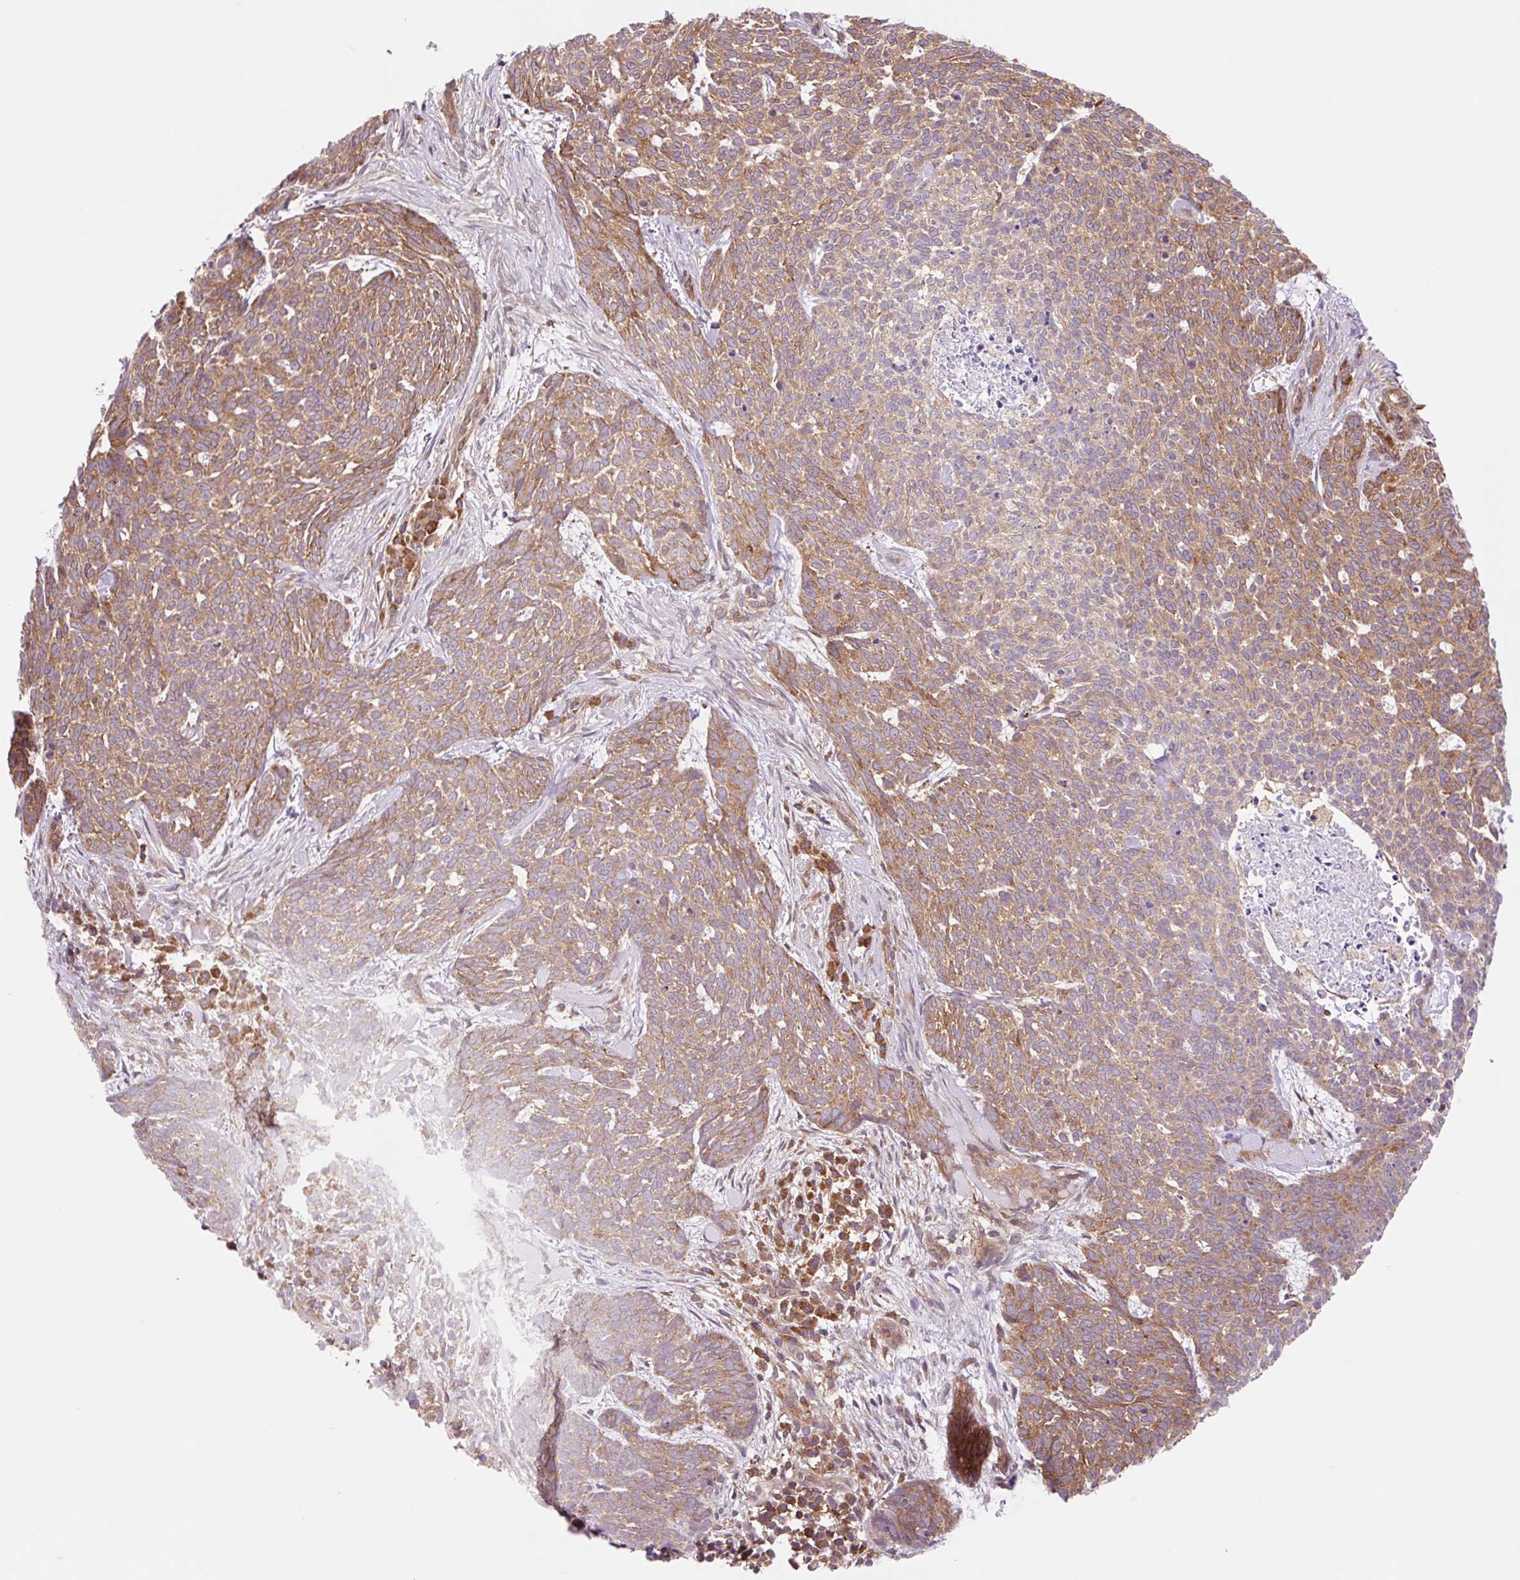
{"staining": {"intensity": "moderate", "quantity": ">75%", "location": "cytoplasmic/membranous"}, "tissue": "skin cancer", "cell_type": "Tumor cells", "image_type": "cancer", "snomed": [{"axis": "morphology", "description": "Basal cell carcinoma"}, {"axis": "topography", "description": "Skin"}], "caption": "Human skin cancer (basal cell carcinoma) stained with a brown dye reveals moderate cytoplasmic/membranous positive staining in approximately >75% of tumor cells.", "gene": "VPS4A", "patient": {"sex": "female", "age": 93}}